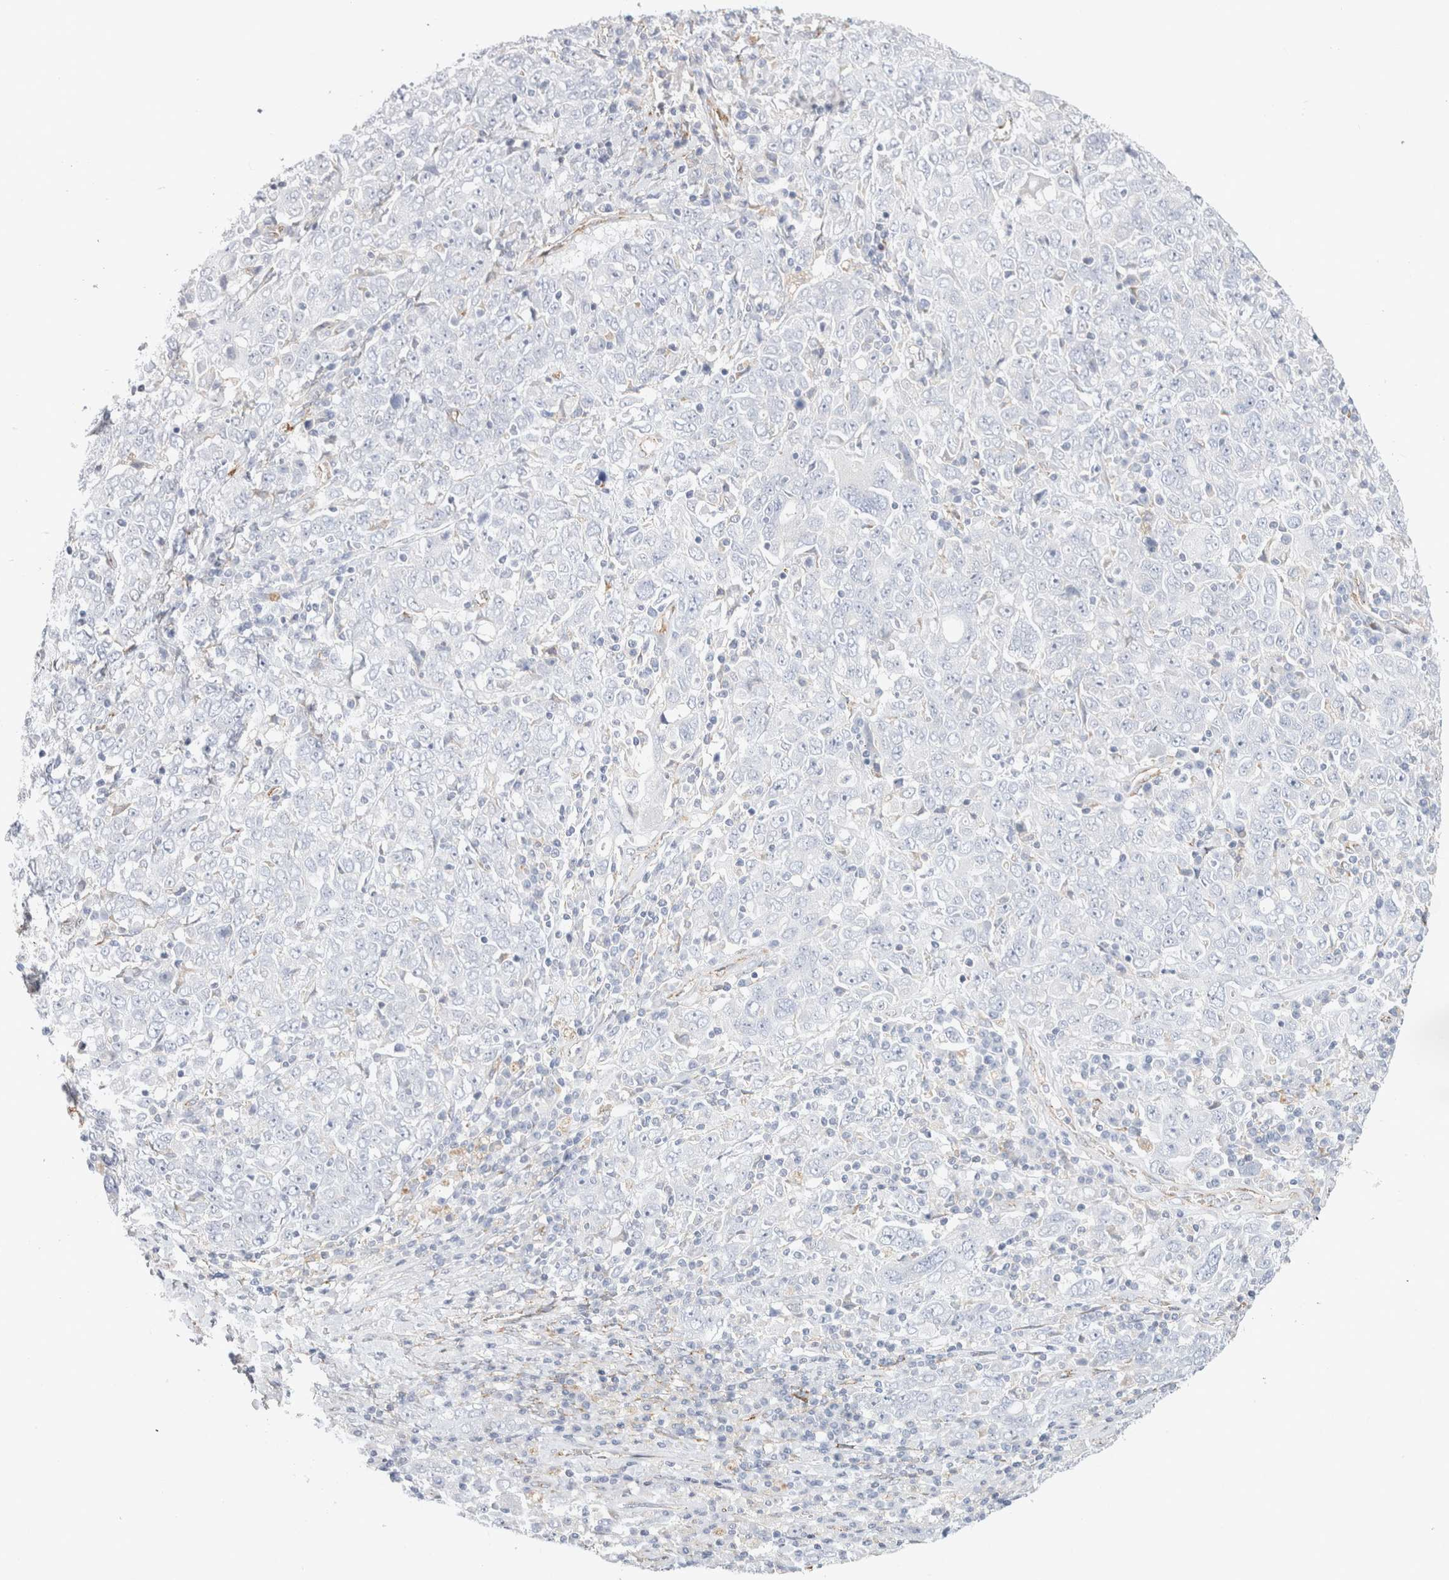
{"staining": {"intensity": "negative", "quantity": "none", "location": "none"}, "tissue": "ovarian cancer", "cell_type": "Tumor cells", "image_type": "cancer", "snomed": [{"axis": "morphology", "description": "Carcinoma, endometroid"}, {"axis": "topography", "description": "Ovary"}], "caption": "This micrograph is of endometroid carcinoma (ovarian) stained with immunohistochemistry (IHC) to label a protein in brown with the nuclei are counter-stained blue. There is no expression in tumor cells. Nuclei are stained in blue.", "gene": "CNPY4", "patient": {"sex": "female", "age": 62}}